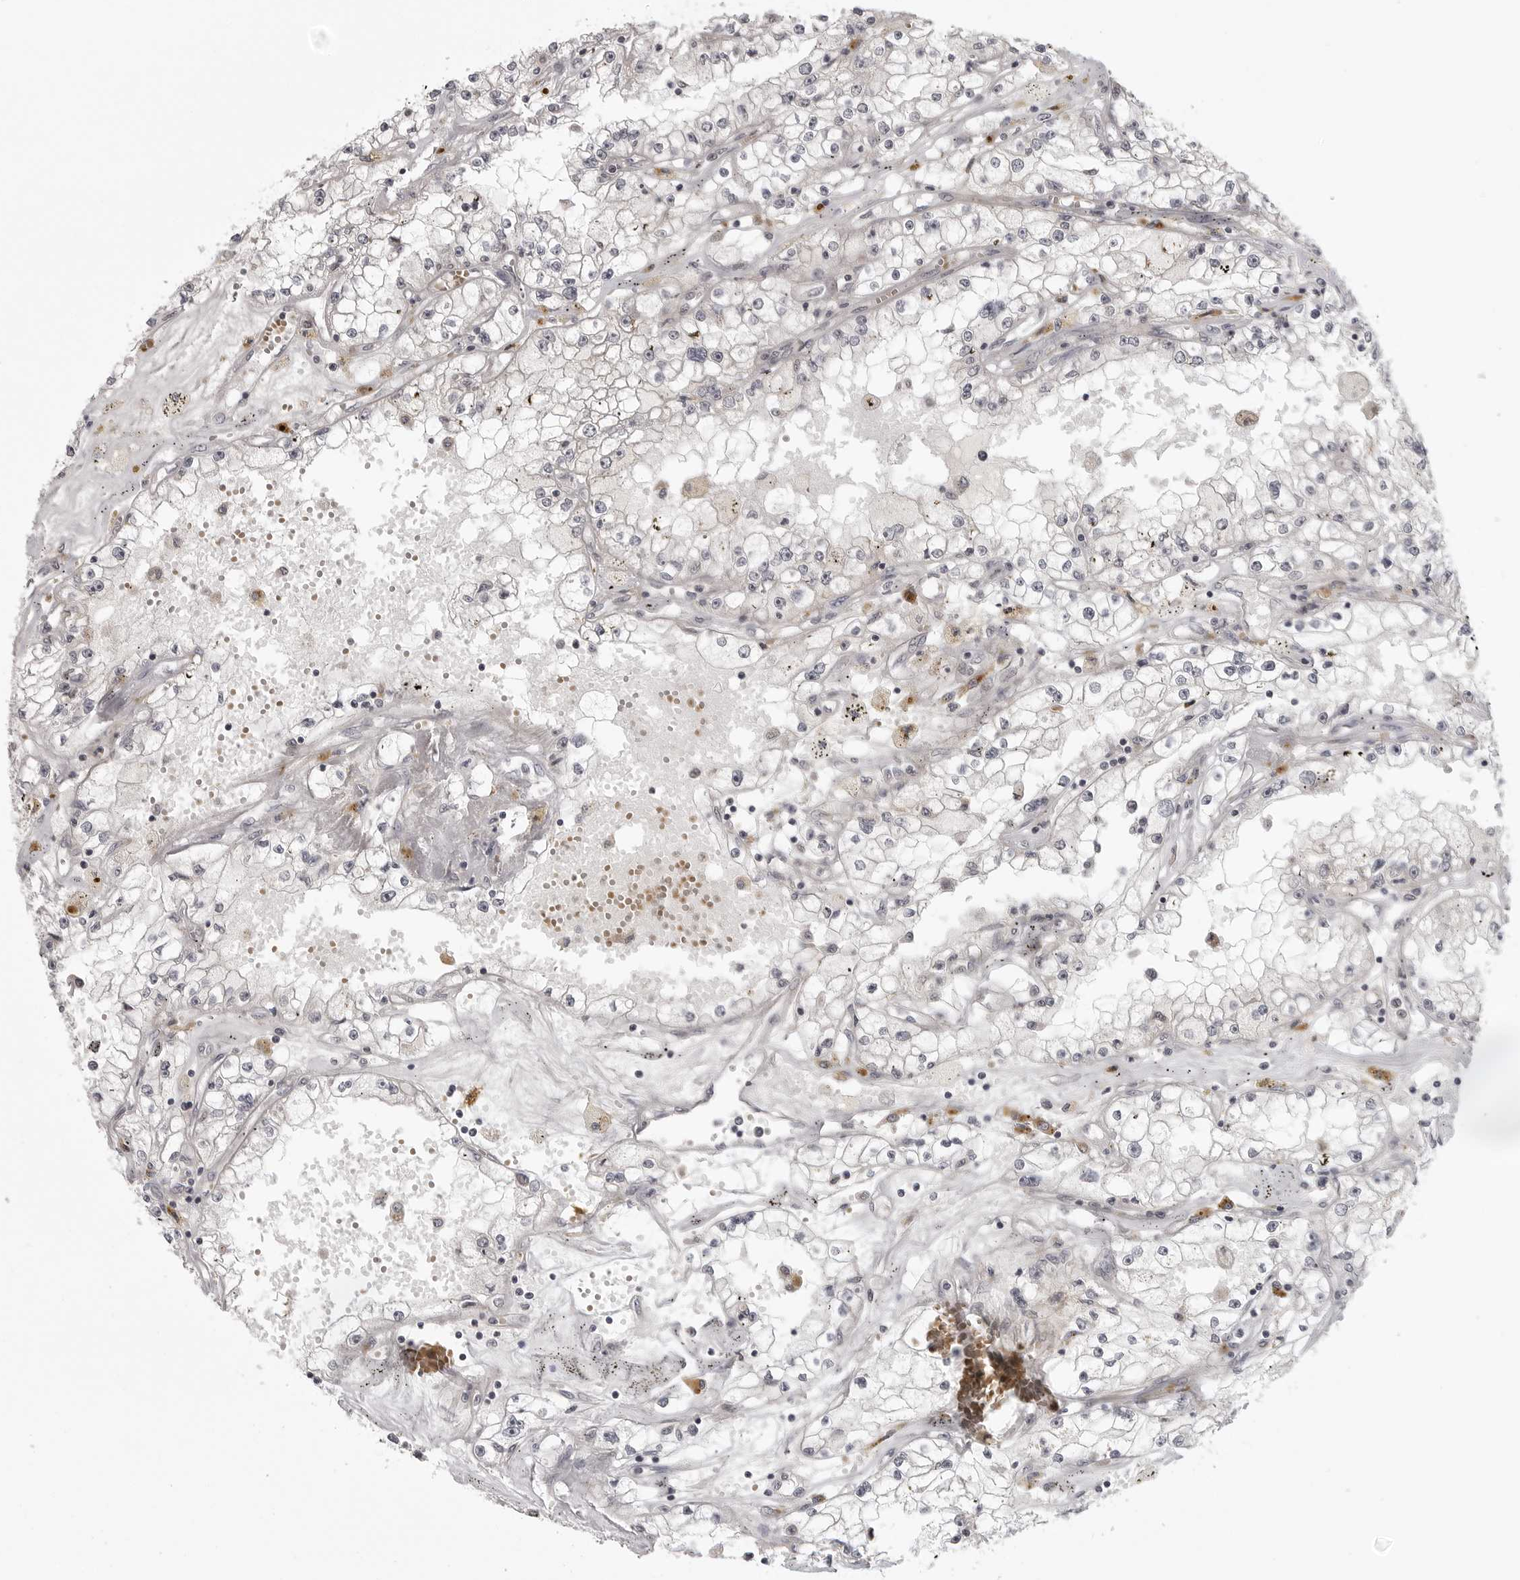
{"staining": {"intensity": "negative", "quantity": "none", "location": "none"}, "tissue": "renal cancer", "cell_type": "Tumor cells", "image_type": "cancer", "snomed": [{"axis": "morphology", "description": "Adenocarcinoma, NOS"}, {"axis": "topography", "description": "Kidney"}], "caption": "IHC micrograph of renal adenocarcinoma stained for a protein (brown), which displays no staining in tumor cells.", "gene": "CD300LD", "patient": {"sex": "male", "age": 56}}